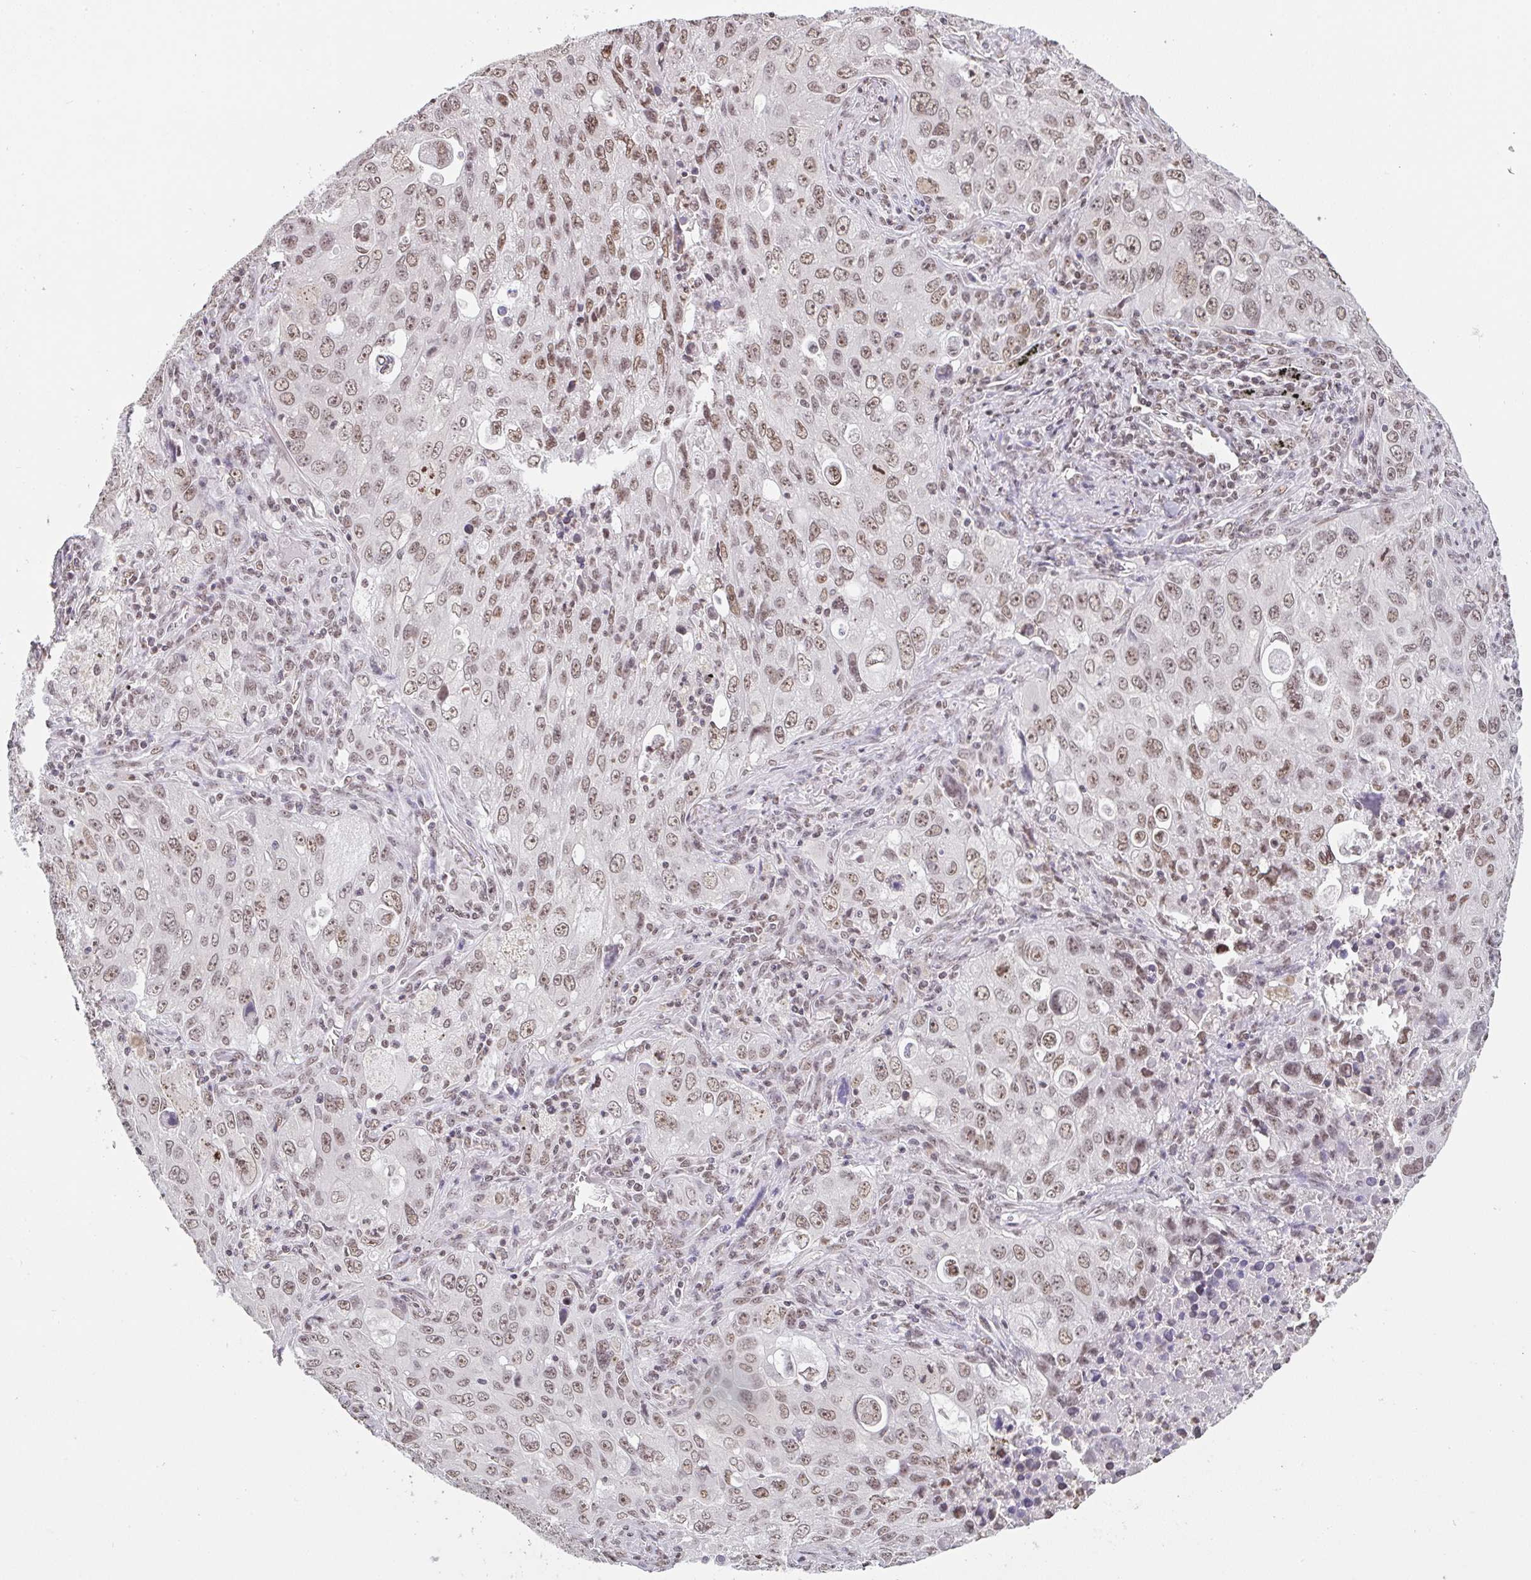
{"staining": {"intensity": "moderate", "quantity": ">75%", "location": "nuclear"}, "tissue": "lung cancer", "cell_type": "Tumor cells", "image_type": "cancer", "snomed": [{"axis": "morphology", "description": "Adenocarcinoma, NOS"}, {"axis": "morphology", "description": "Adenocarcinoma, metastatic, NOS"}, {"axis": "topography", "description": "Lymph node"}, {"axis": "topography", "description": "Lung"}], "caption": "A photomicrograph of human lung cancer (metastatic adenocarcinoma) stained for a protein shows moderate nuclear brown staining in tumor cells. The protein is stained brown, and the nuclei are stained in blue (DAB (3,3'-diaminobenzidine) IHC with brightfield microscopy, high magnification).", "gene": "DKC1", "patient": {"sex": "female", "age": 42}}